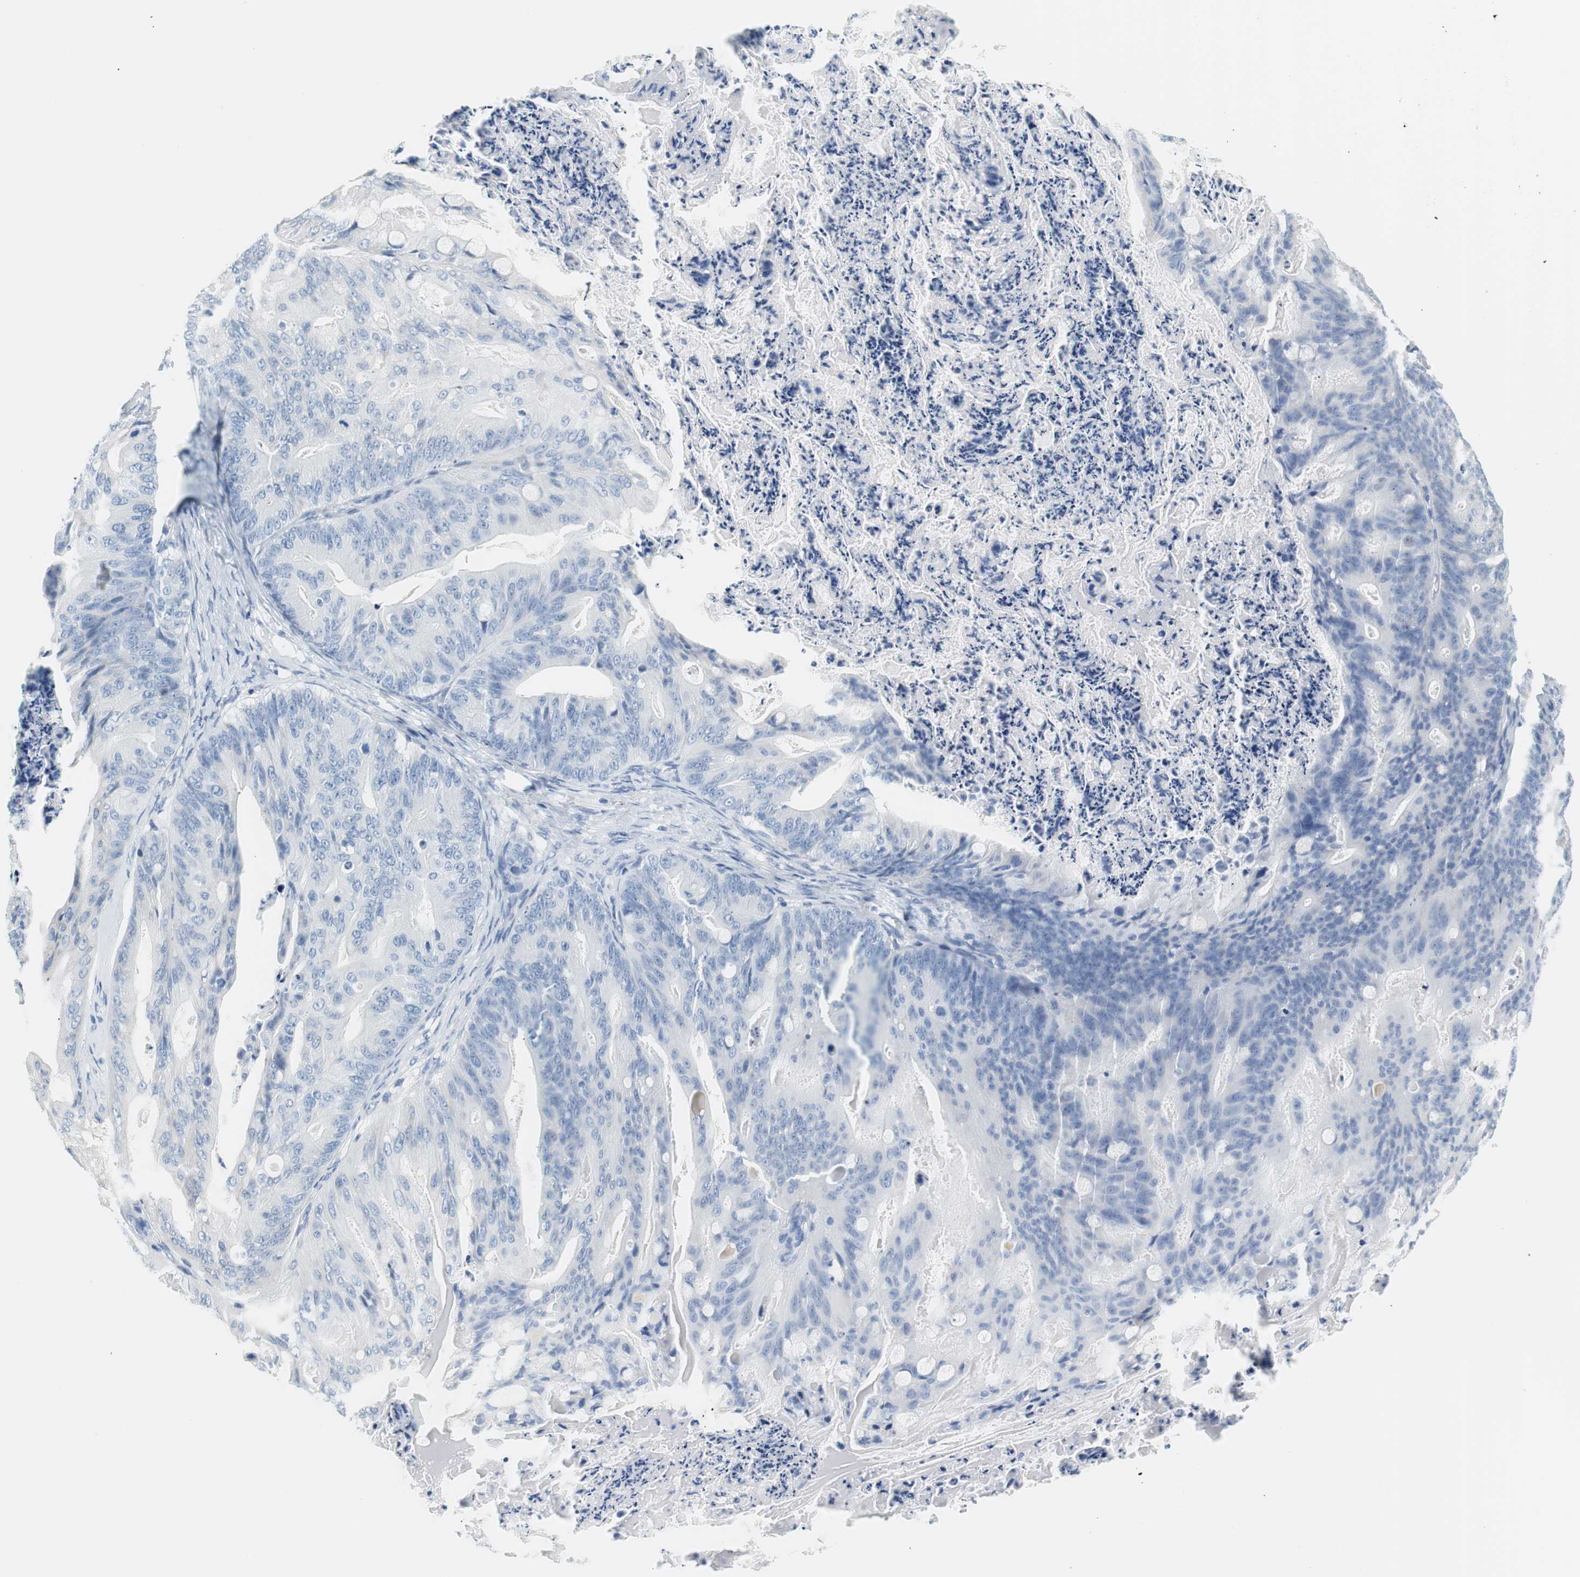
{"staining": {"intensity": "negative", "quantity": "none", "location": "none"}, "tissue": "ovarian cancer", "cell_type": "Tumor cells", "image_type": "cancer", "snomed": [{"axis": "morphology", "description": "Cystadenocarcinoma, mucinous, NOS"}, {"axis": "topography", "description": "Ovary"}], "caption": "Protein analysis of mucinous cystadenocarcinoma (ovarian) demonstrates no significant staining in tumor cells.", "gene": "MYH1", "patient": {"sex": "female", "age": 36}}